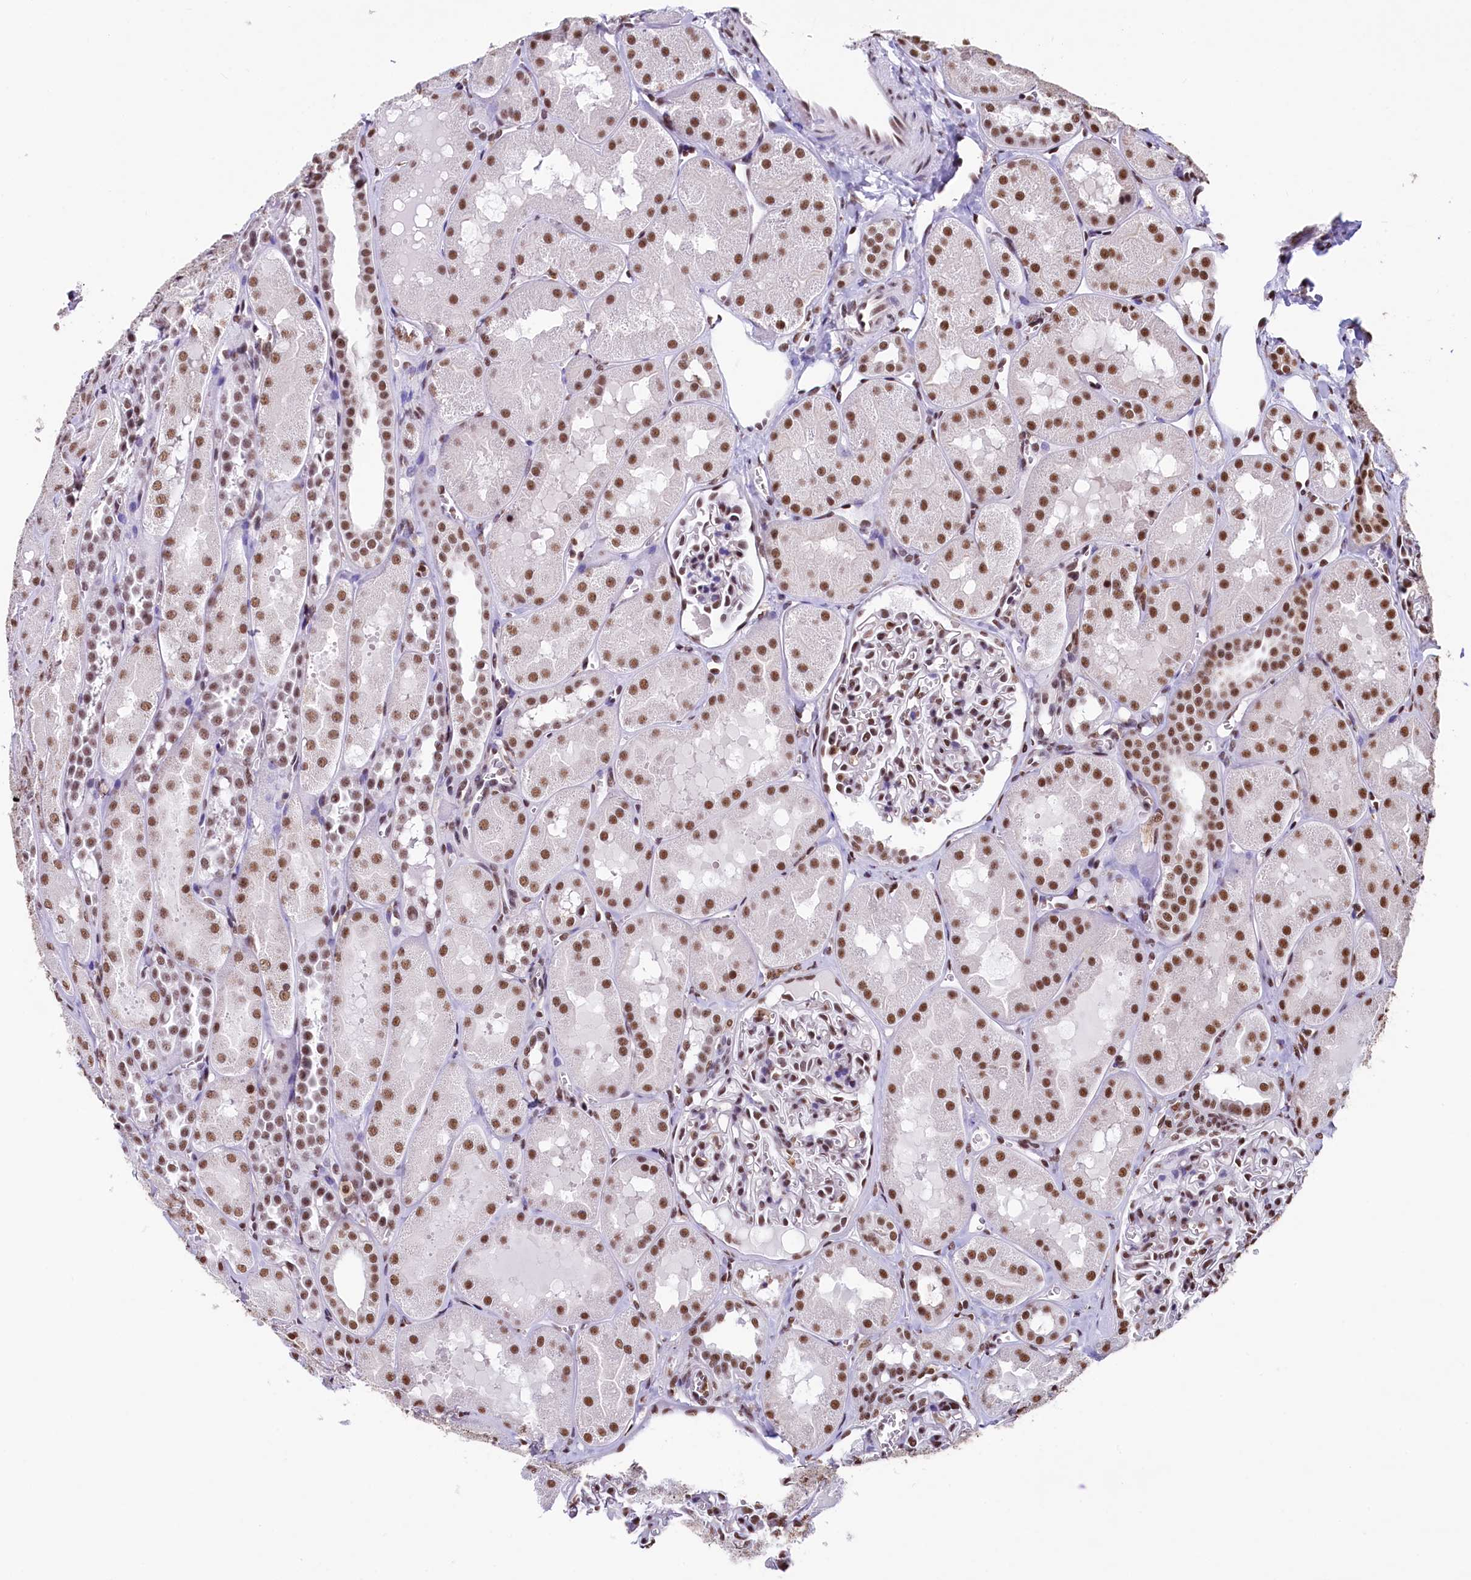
{"staining": {"intensity": "moderate", "quantity": "25%-75%", "location": "nuclear"}, "tissue": "kidney", "cell_type": "Cells in glomeruli", "image_type": "normal", "snomed": [{"axis": "morphology", "description": "Normal tissue, NOS"}, {"axis": "topography", "description": "Kidney"}, {"axis": "topography", "description": "Urinary bladder"}], "caption": "Kidney stained for a protein (brown) displays moderate nuclear positive staining in approximately 25%-75% of cells in glomeruli.", "gene": "SNRPD2", "patient": {"sex": "male", "age": 16}}